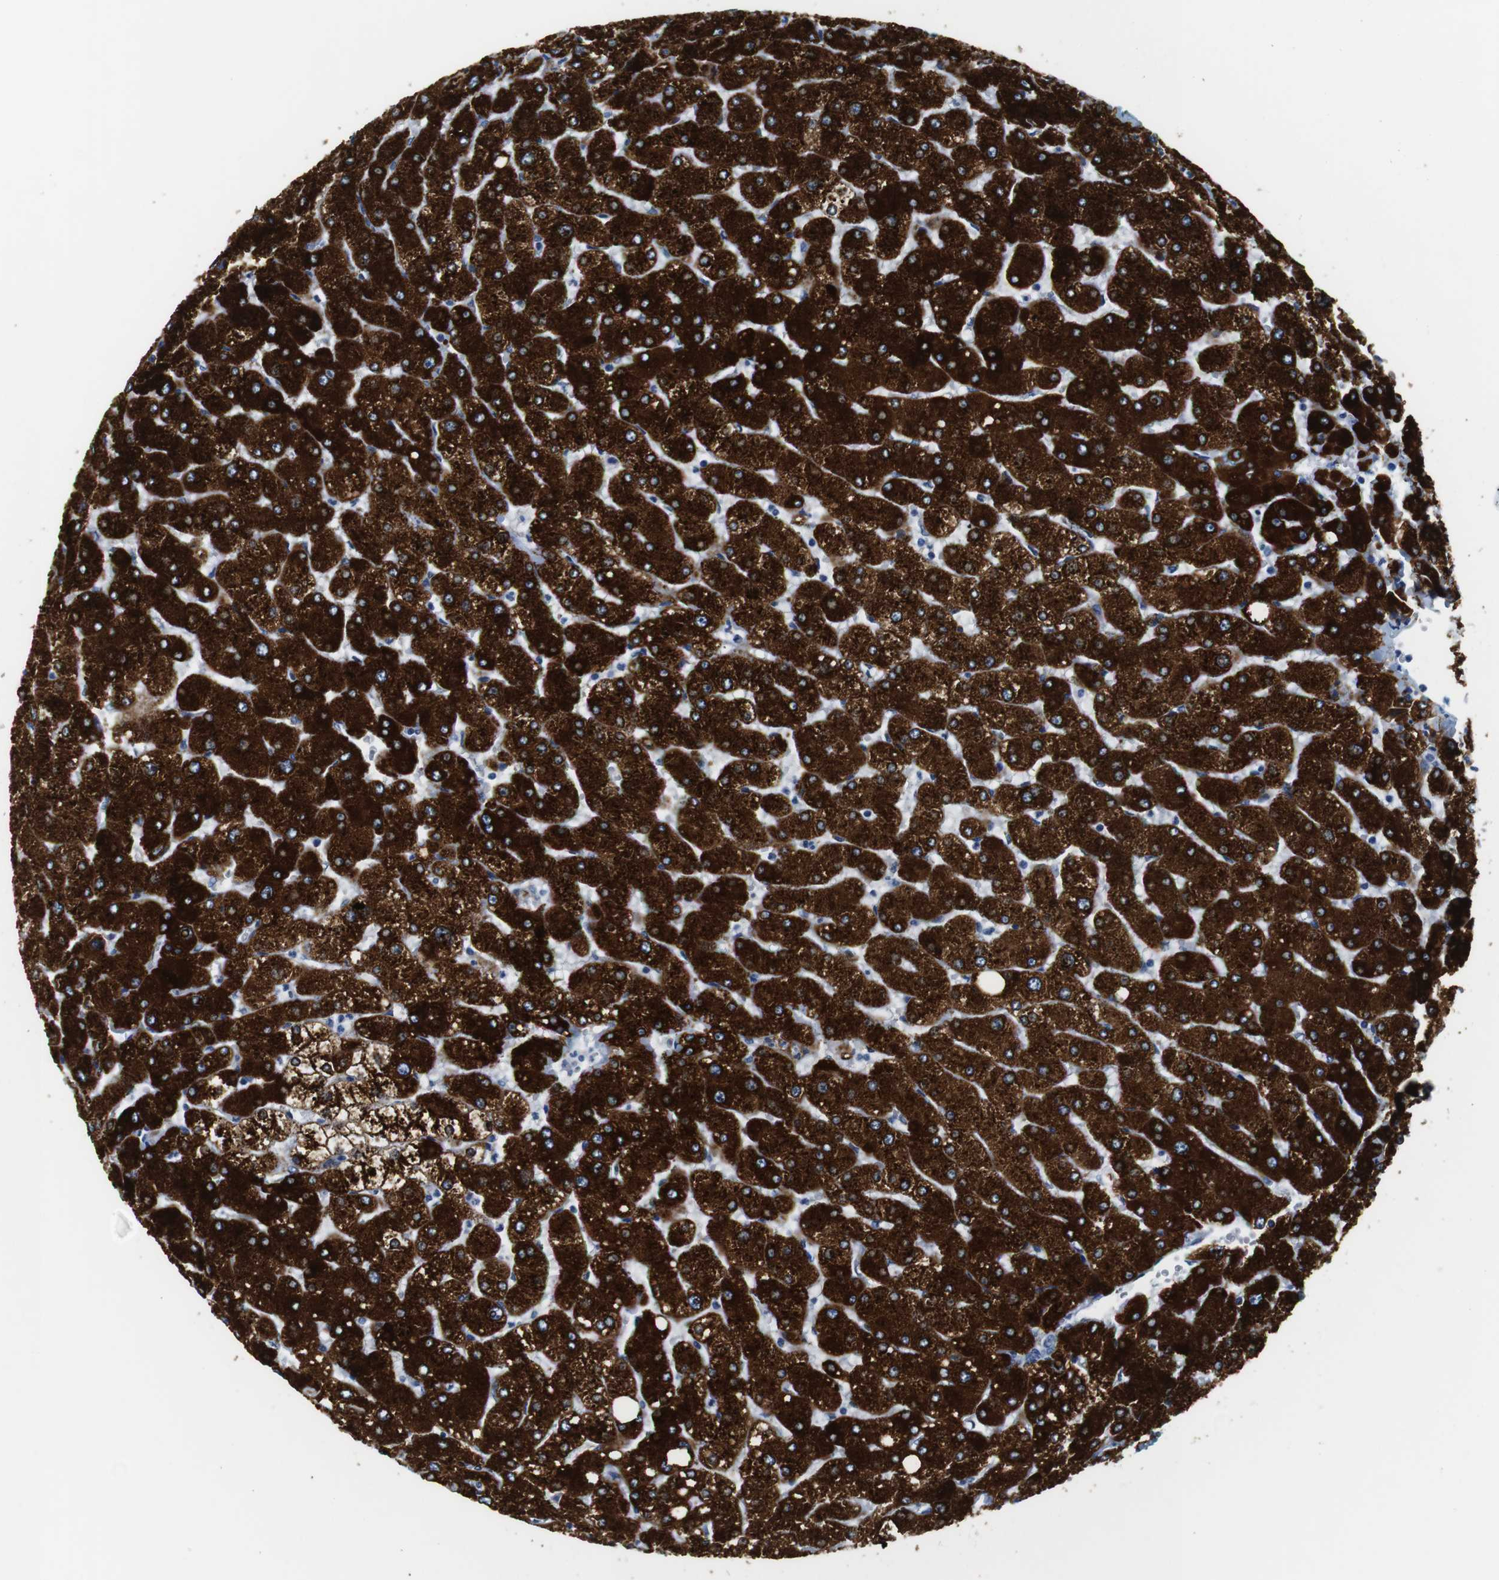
{"staining": {"intensity": "negative", "quantity": "none", "location": "none"}, "tissue": "liver", "cell_type": "Cholangiocytes", "image_type": "normal", "snomed": [{"axis": "morphology", "description": "Normal tissue, NOS"}, {"axis": "topography", "description": "Liver"}], "caption": "An image of liver stained for a protein exhibits no brown staining in cholangiocytes.", "gene": "CYP2C9", "patient": {"sex": "male", "age": 55}}